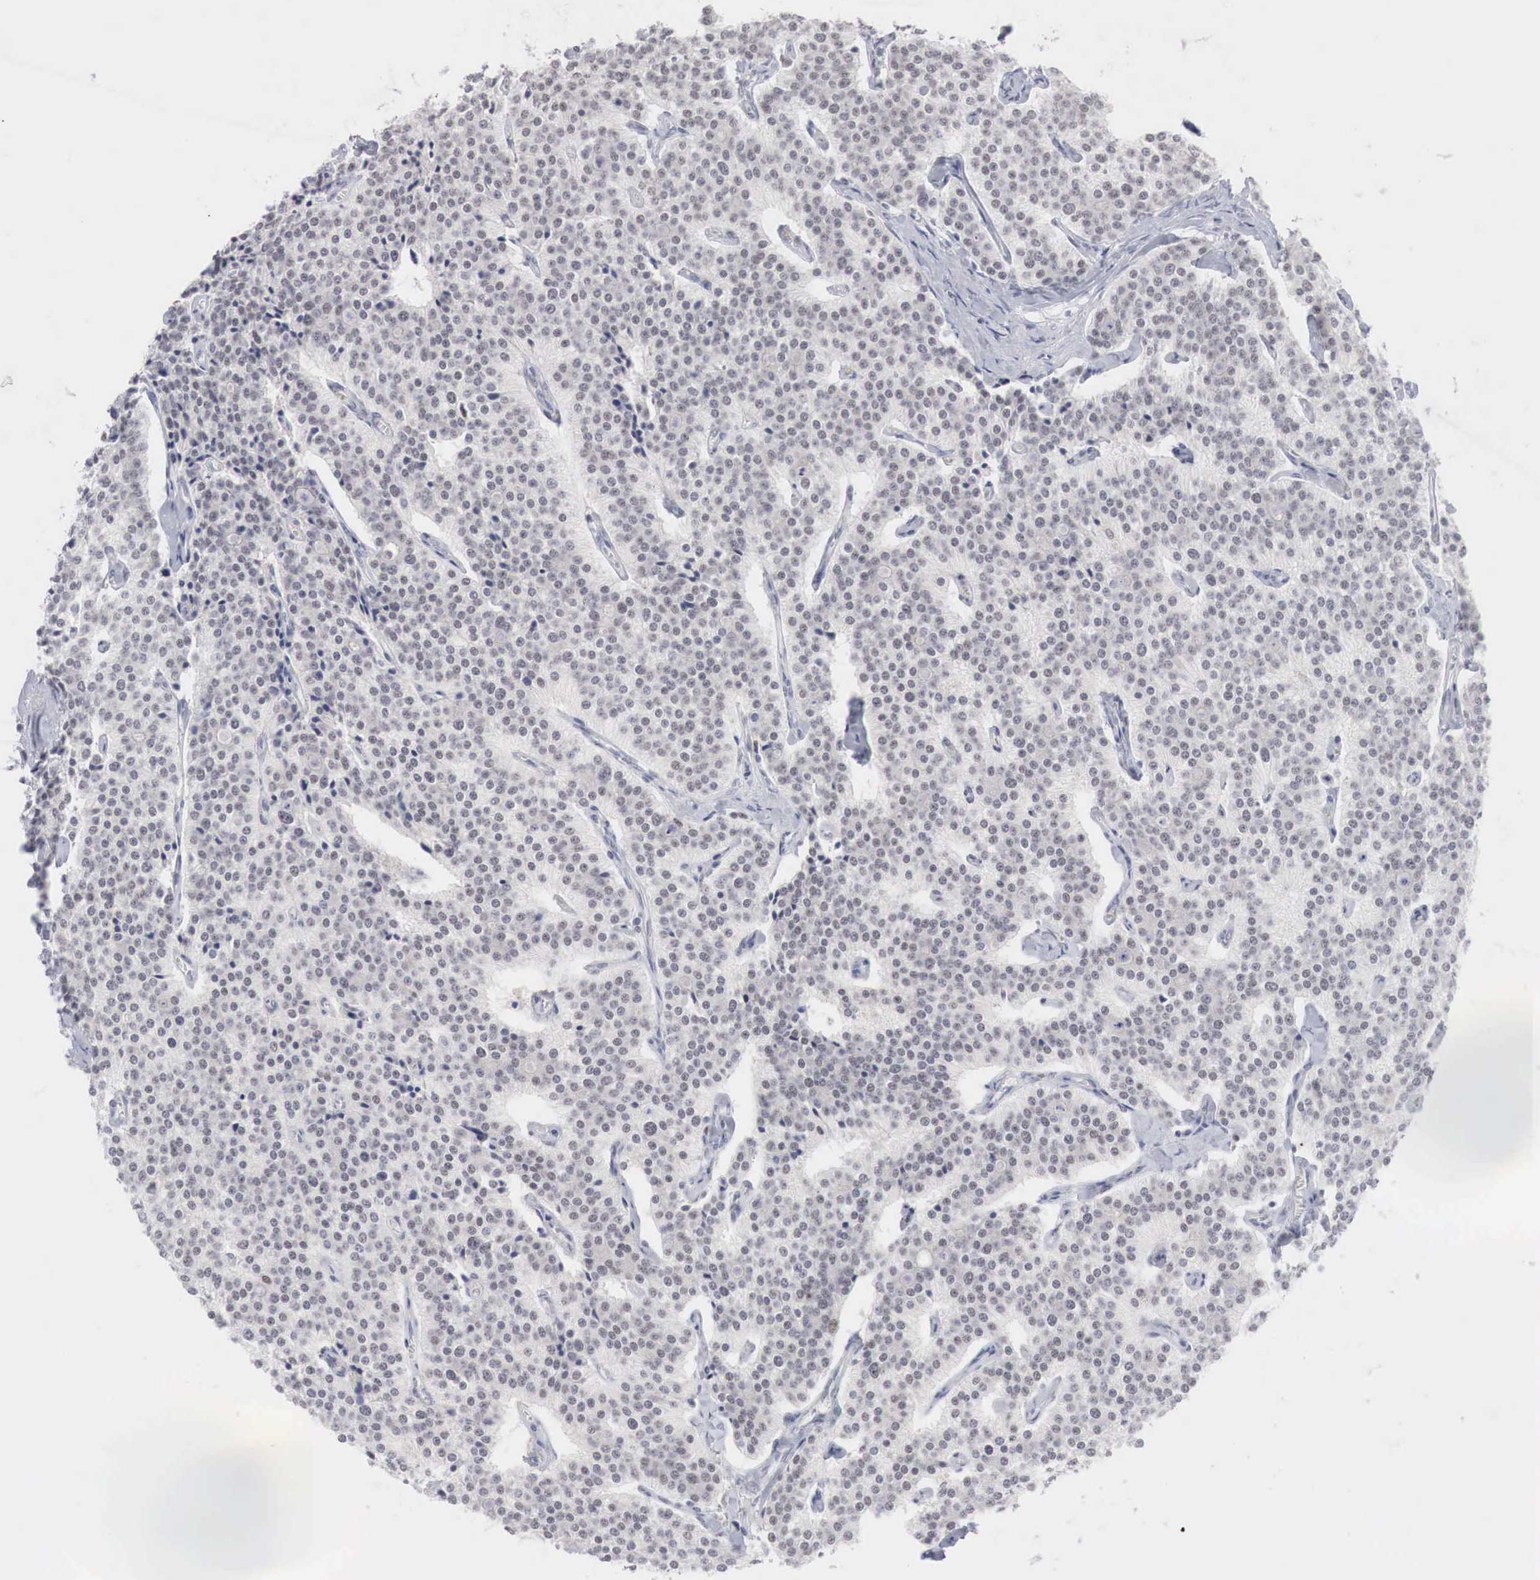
{"staining": {"intensity": "weak", "quantity": "25%-75%", "location": "nuclear"}, "tissue": "carcinoid", "cell_type": "Tumor cells", "image_type": "cancer", "snomed": [{"axis": "morphology", "description": "Carcinoid, malignant, NOS"}, {"axis": "topography", "description": "Small intestine"}], "caption": "Weak nuclear positivity is present in about 25%-75% of tumor cells in carcinoid. The protein is stained brown, and the nuclei are stained in blue (DAB (3,3'-diaminobenzidine) IHC with brightfield microscopy, high magnification).", "gene": "FOXP2", "patient": {"sex": "male", "age": 63}}